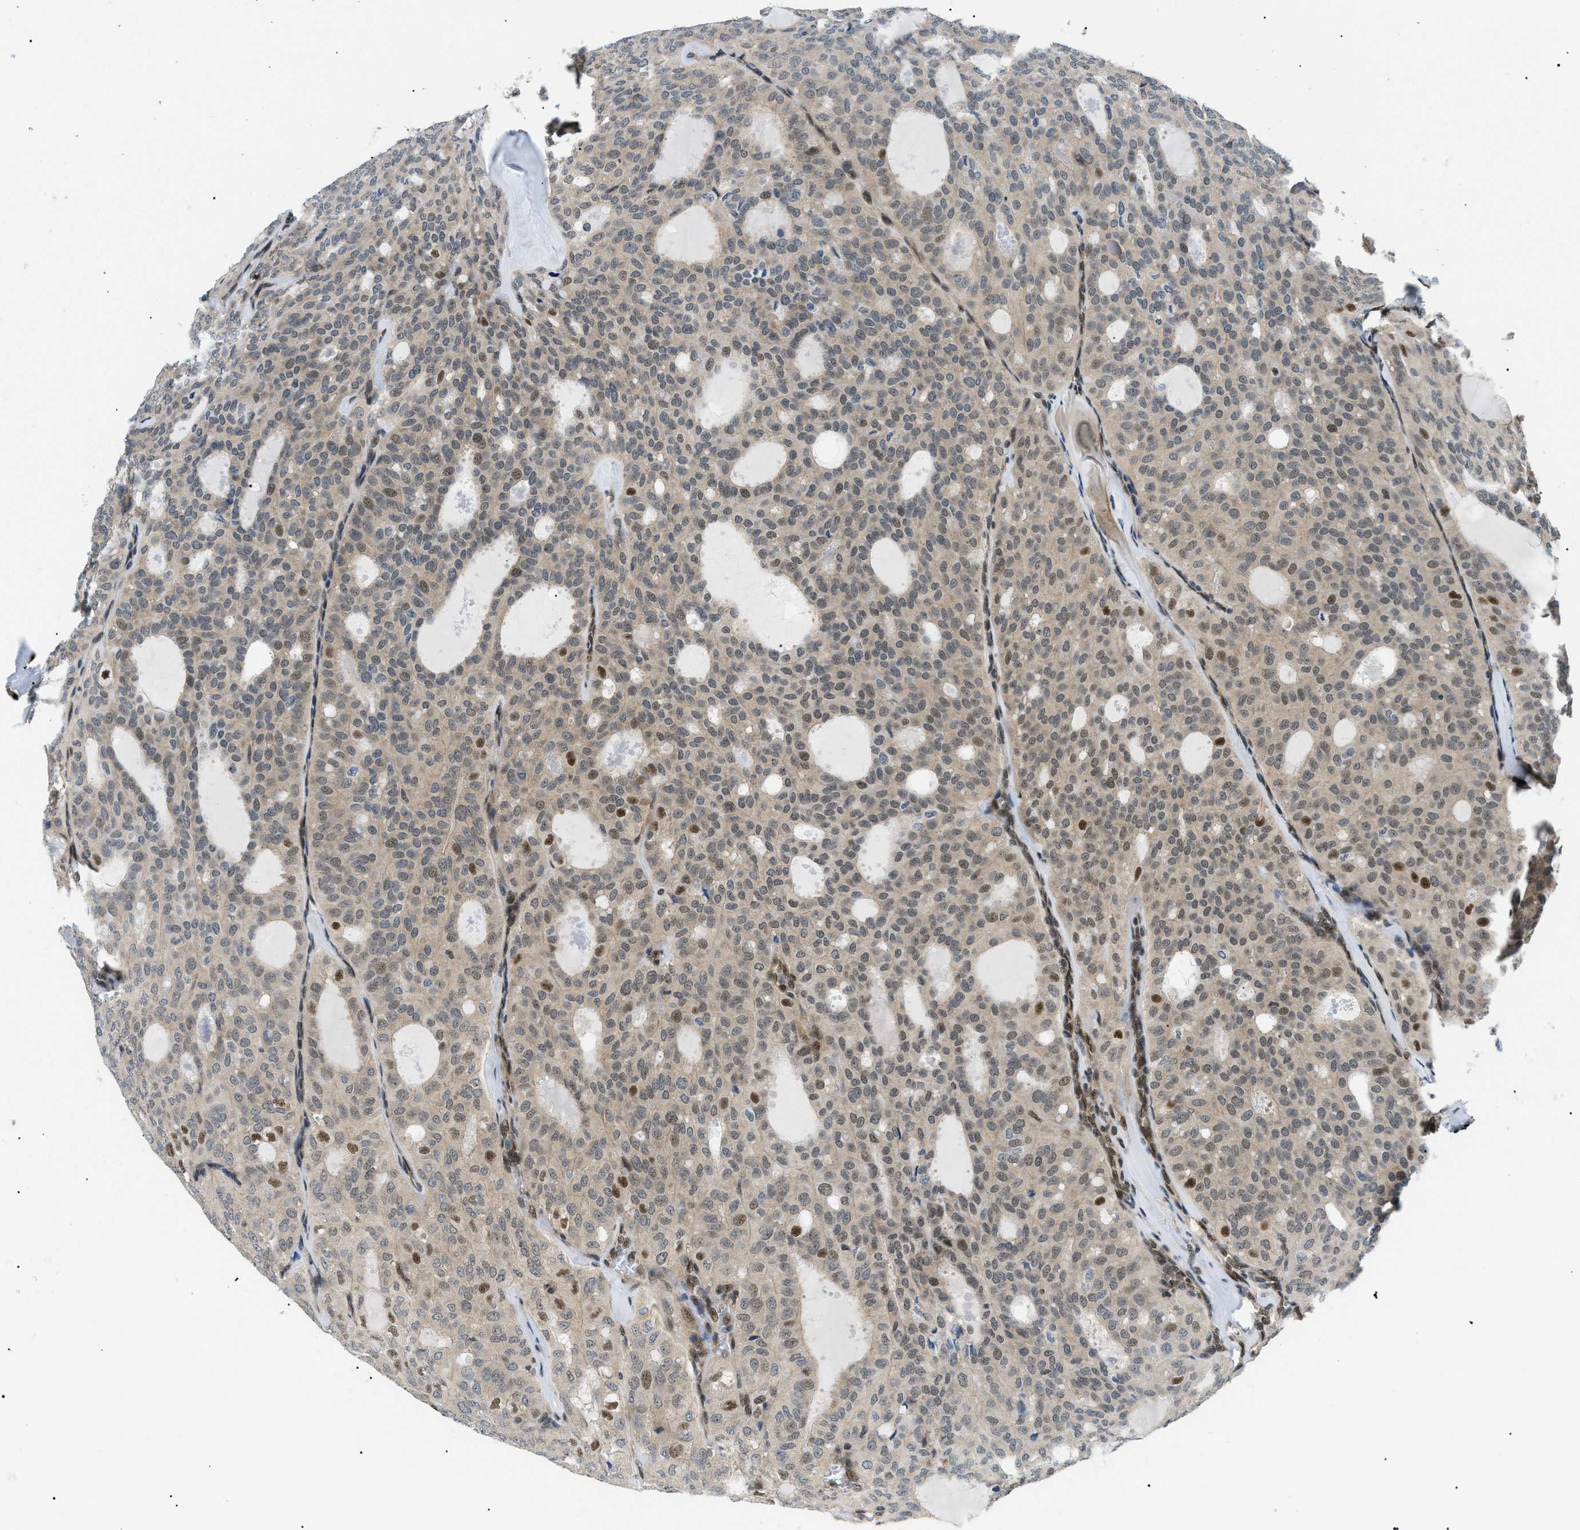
{"staining": {"intensity": "strong", "quantity": "<25%", "location": "cytoplasmic/membranous,nuclear"}, "tissue": "thyroid cancer", "cell_type": "Tumor cells", "image_type": "cancer", "snomed": [{"axis": "morphology", "description": "Follicular adenoma carcinoma, NOS"}, {"axis": "topography", "description": "Thyroid gland"}], "caption": "Thyroid follicular adenoma carcinoma stained for a protein reveals strong cytoplasmic/membranous and nuclear positivity in tumor cells.", "gene": "CWC25", "patient": {"sex": "male", "age": 75}}